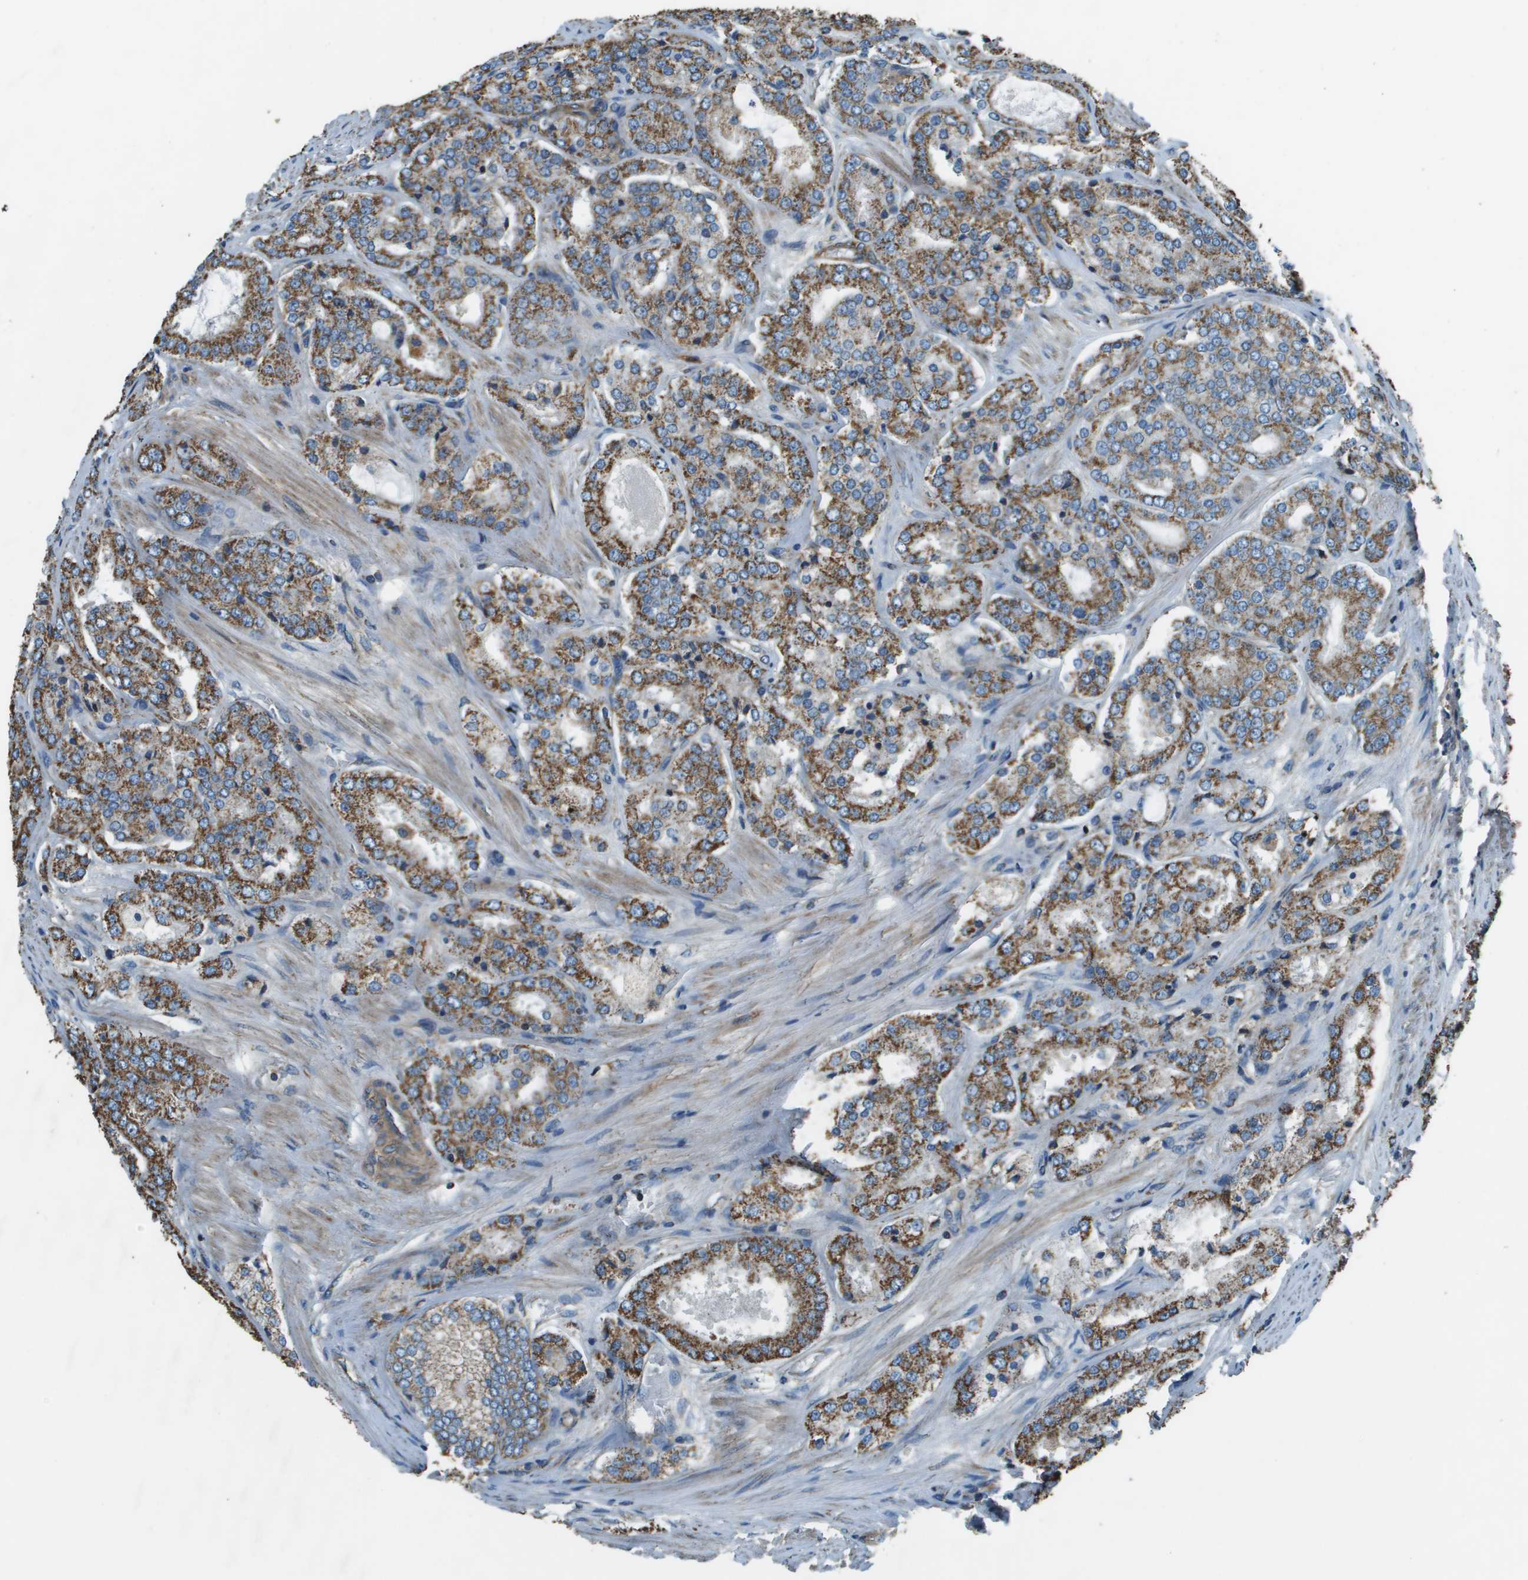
{"staining": {"intensity": "moderate", "quantity": ">75%", "location": "cytoplasmic/membranous"}, "tissue": "prostate cancer", "cell_type": "Tumor cells", "image_type": "cancer", "snomed": [{"axis": "morphology", "description": "Adenocarcinoma, High grade"}, {"axis": "topography", "description": "Prostate"}], "caption": "Prostate high-grade adenocarcinoma stained with DAB immunohistochemistry (IHC) reveals medium levels of moderate cytoplasmic/membranous positivity in approximately >75% of tumor cells.", "gene": "TMEM51", "patient": {"sex": "male", "age": 65}}